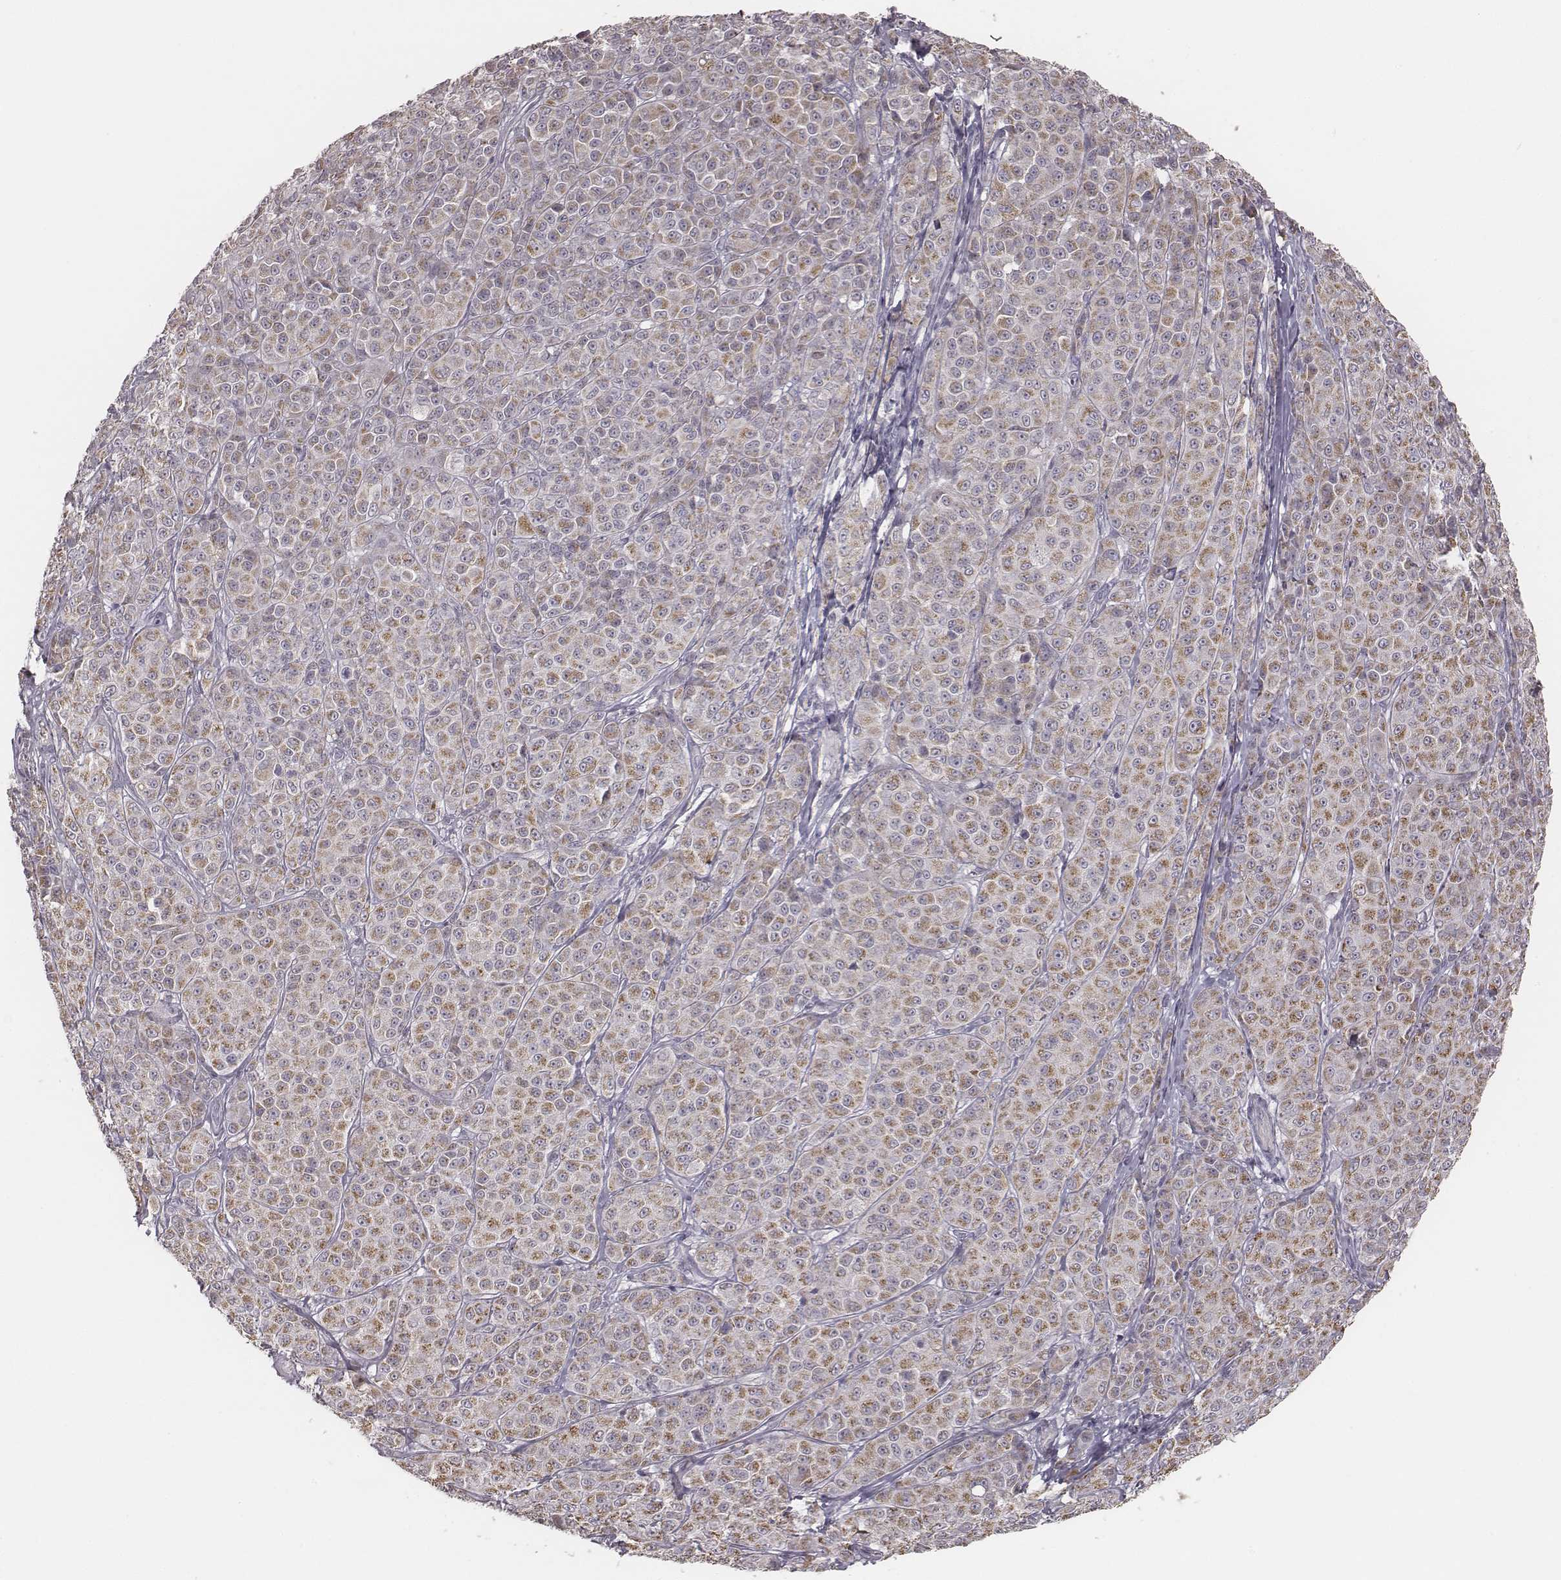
{"staining": {"intensity": "weak", "quantity": "25%-75%", "location": "cytoplasmic/membranous"}, "tissue": "melanoma", "cell_type": "Tumor cells", "image_type": "cancer", "snomed": [{"axis": "morphology", "description": "Malignant melanoma, NOS"}, {"axis": "topography", "description": "Skin"}], "caption": "A brown stain shows weak cytoplasmic/membranous staining of a protein in human malignant melanoma tumor cells. The protein is shown in brown color, while the nuclei are stained blue.", "gene": "TLX3", "patient": {"sex": "male", "age": 89}}